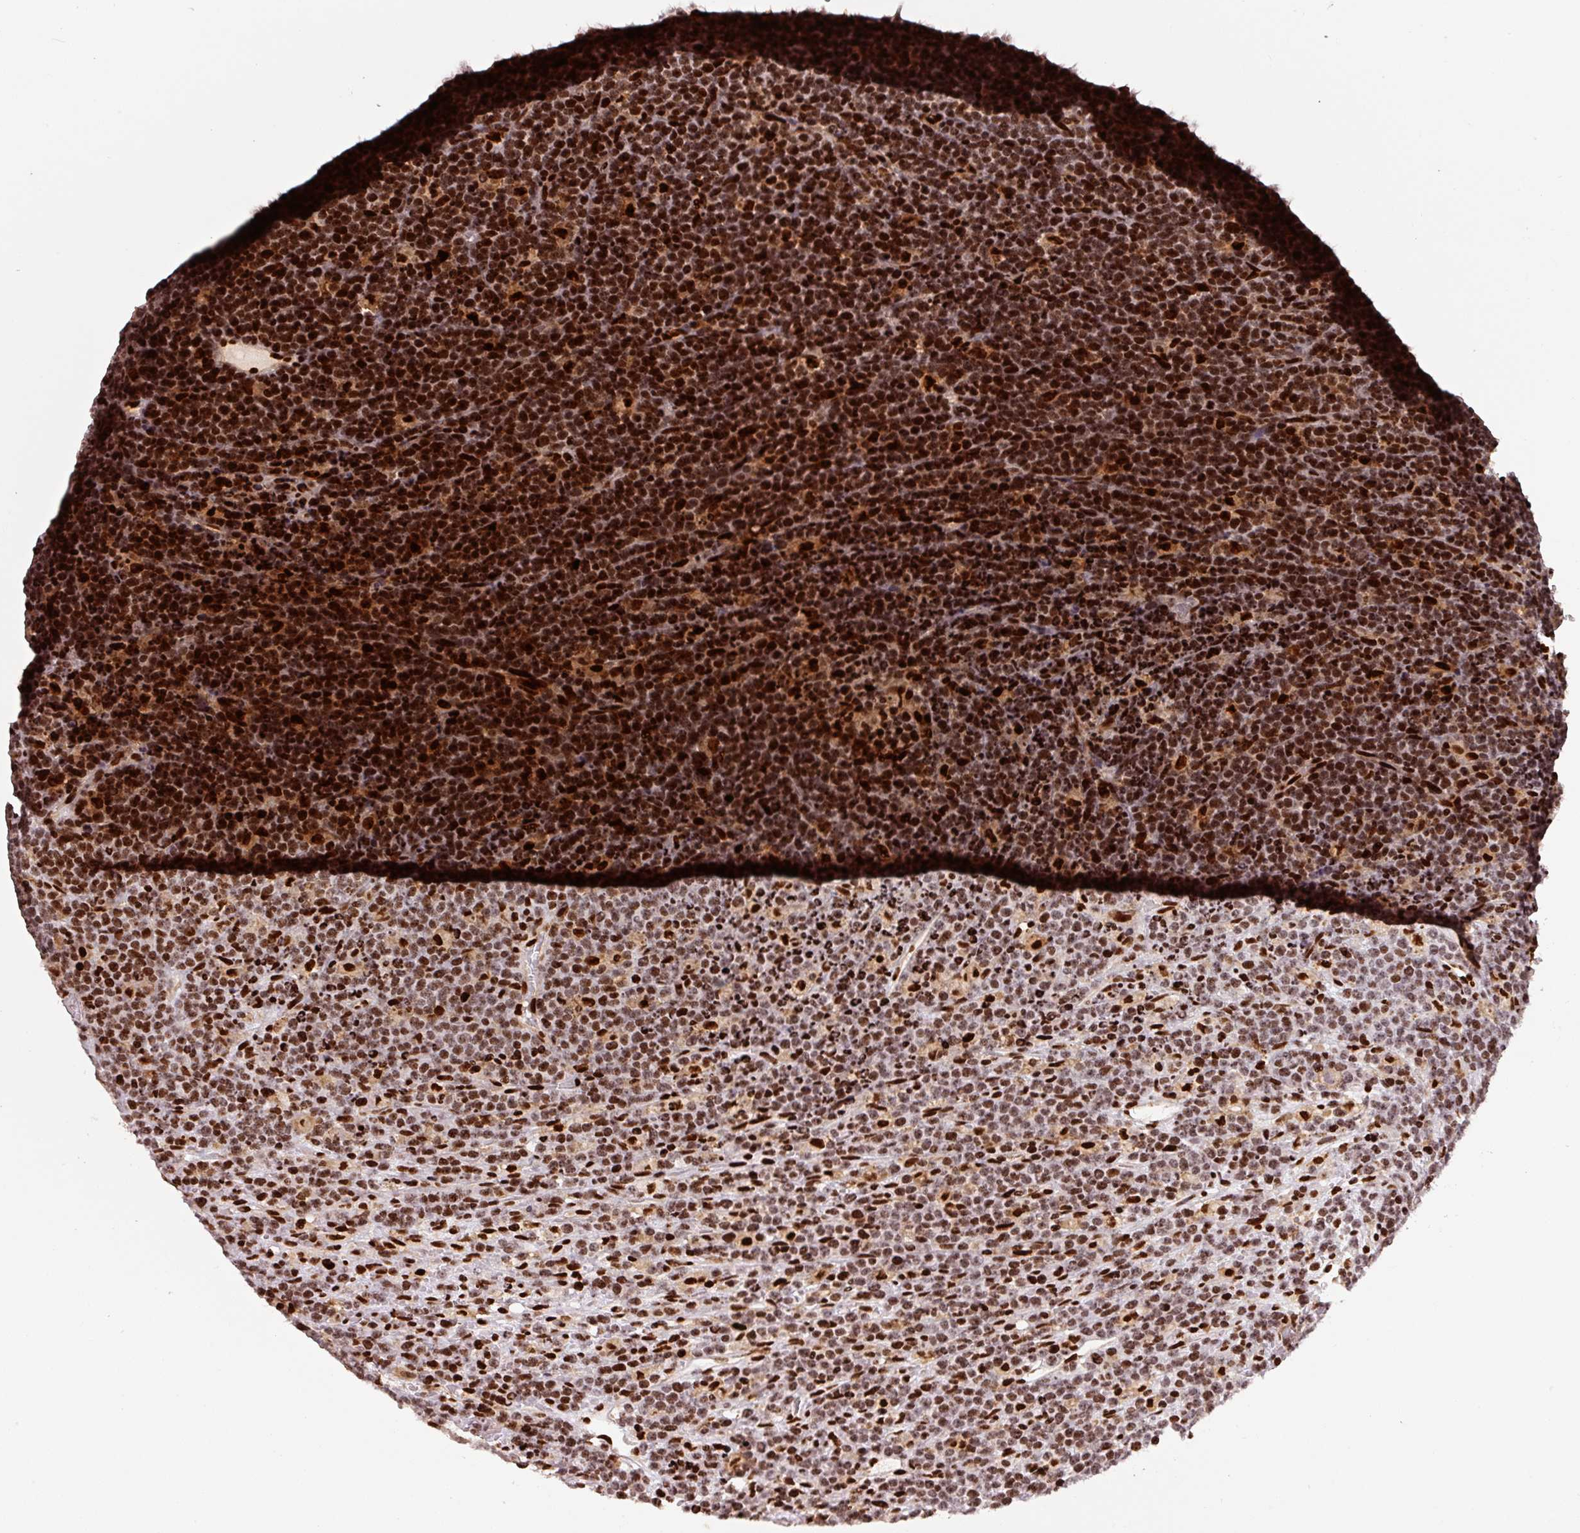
{"staining": {"intensity": "strong", "quantity": "25%-75%", "location": "nuclear"}, "tissue": "lymphoma", "cell_type": "Tumor cells", "image_type": "cancer", "snomed": [{"axis": "morphology", "description": "Malignant lymphoma, non-Hodgkin's type, High grade"}, {"axis": "topography", "description": "Ovary"}], "caption": "High-power microscopy captured an immunohistochemistry (IHC) micrograph of malignant lymphoma, non-Hodgkin's type (high-grade), revealing strong nuclear expression in about 25%-75% of tumor cells.", "gene": "PYDC2", "patient": {"sex": "female", "age": 56}}